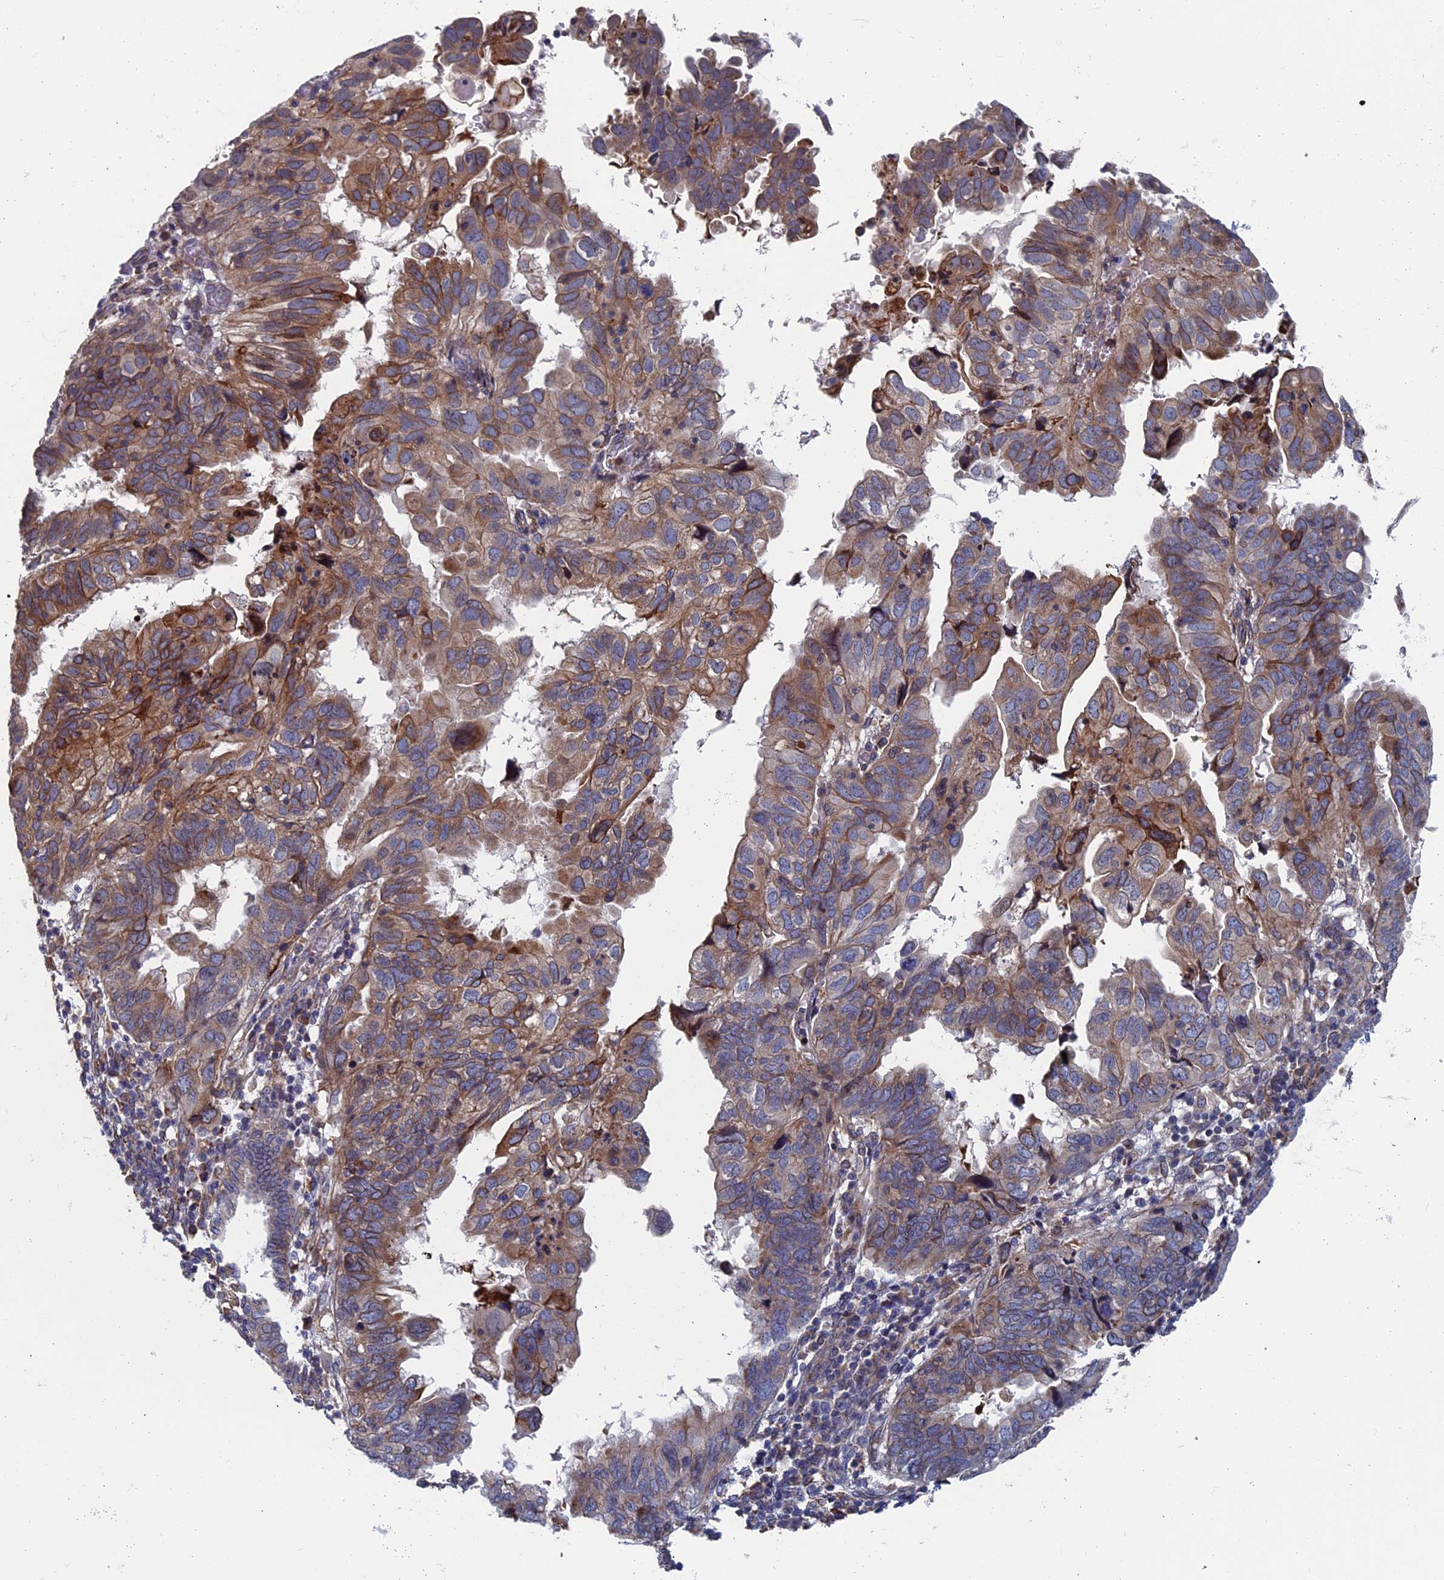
{"staining": {"intensity": "moderate", "quantity": "25%-75%", "location": "cytoplasmic/membranous"}, "tissue": "endometrial cancer", "cell_type": "Tumor cells", "image_type": "cancer", "snomed": [{"axis": "morphology", "description": "Adenocarcinoma, NOS"}, {"axis": "topography", "description": "Uterus"}], "caption": "Protein staining demonstrates moderate cytoplasmic/membranous positivity in about 25%-75% of tumor cells in endometrial cancer (adenocarcinoma). (Brightfield microscopy of DAB IHC at high magnification).", "gene": "RPUSD1", "patient": {"sex": "female", "age": 77}}